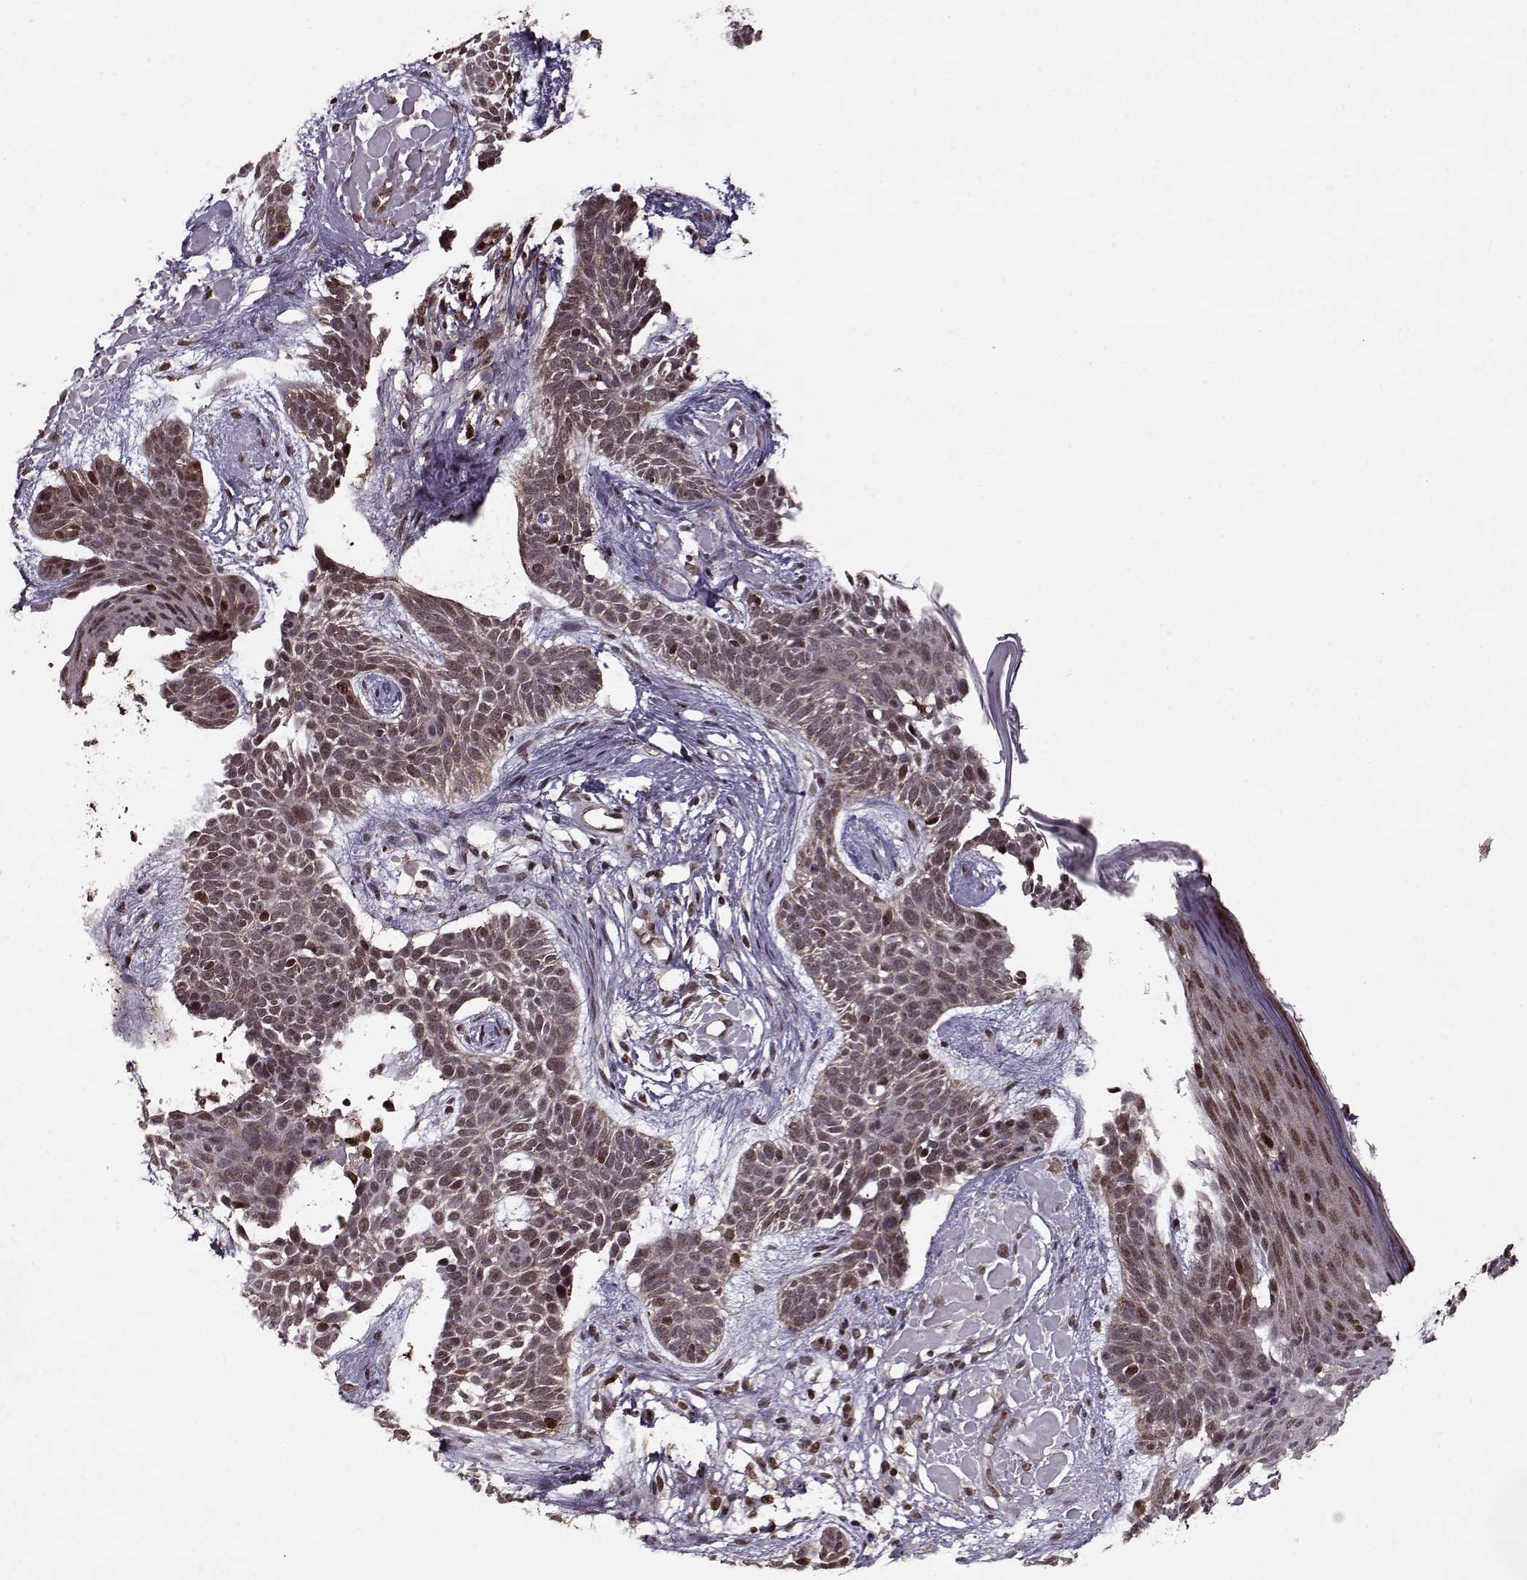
{"staining": {"intensity": "weak", "quantity": "25%-75%", "location": "cytoplasmic/membranous,nuclear"}, "tissue": "skin cancer", "cell_type": "Tumor cells", "image_type": "cancer", "snomed": [{"axis": "morphology", "description": "Basal cell carcinoma"}, {"axis": "topography", "description": "Skin"}], "caption": "Skin basal cell carcinoma stained with IHC shows weak cytoplasmic/membranous and nuclear expression in about 25%-75% of tumor cells.", "gene": "PSMA7", "patient": {"sex": "male", "age": 85}}